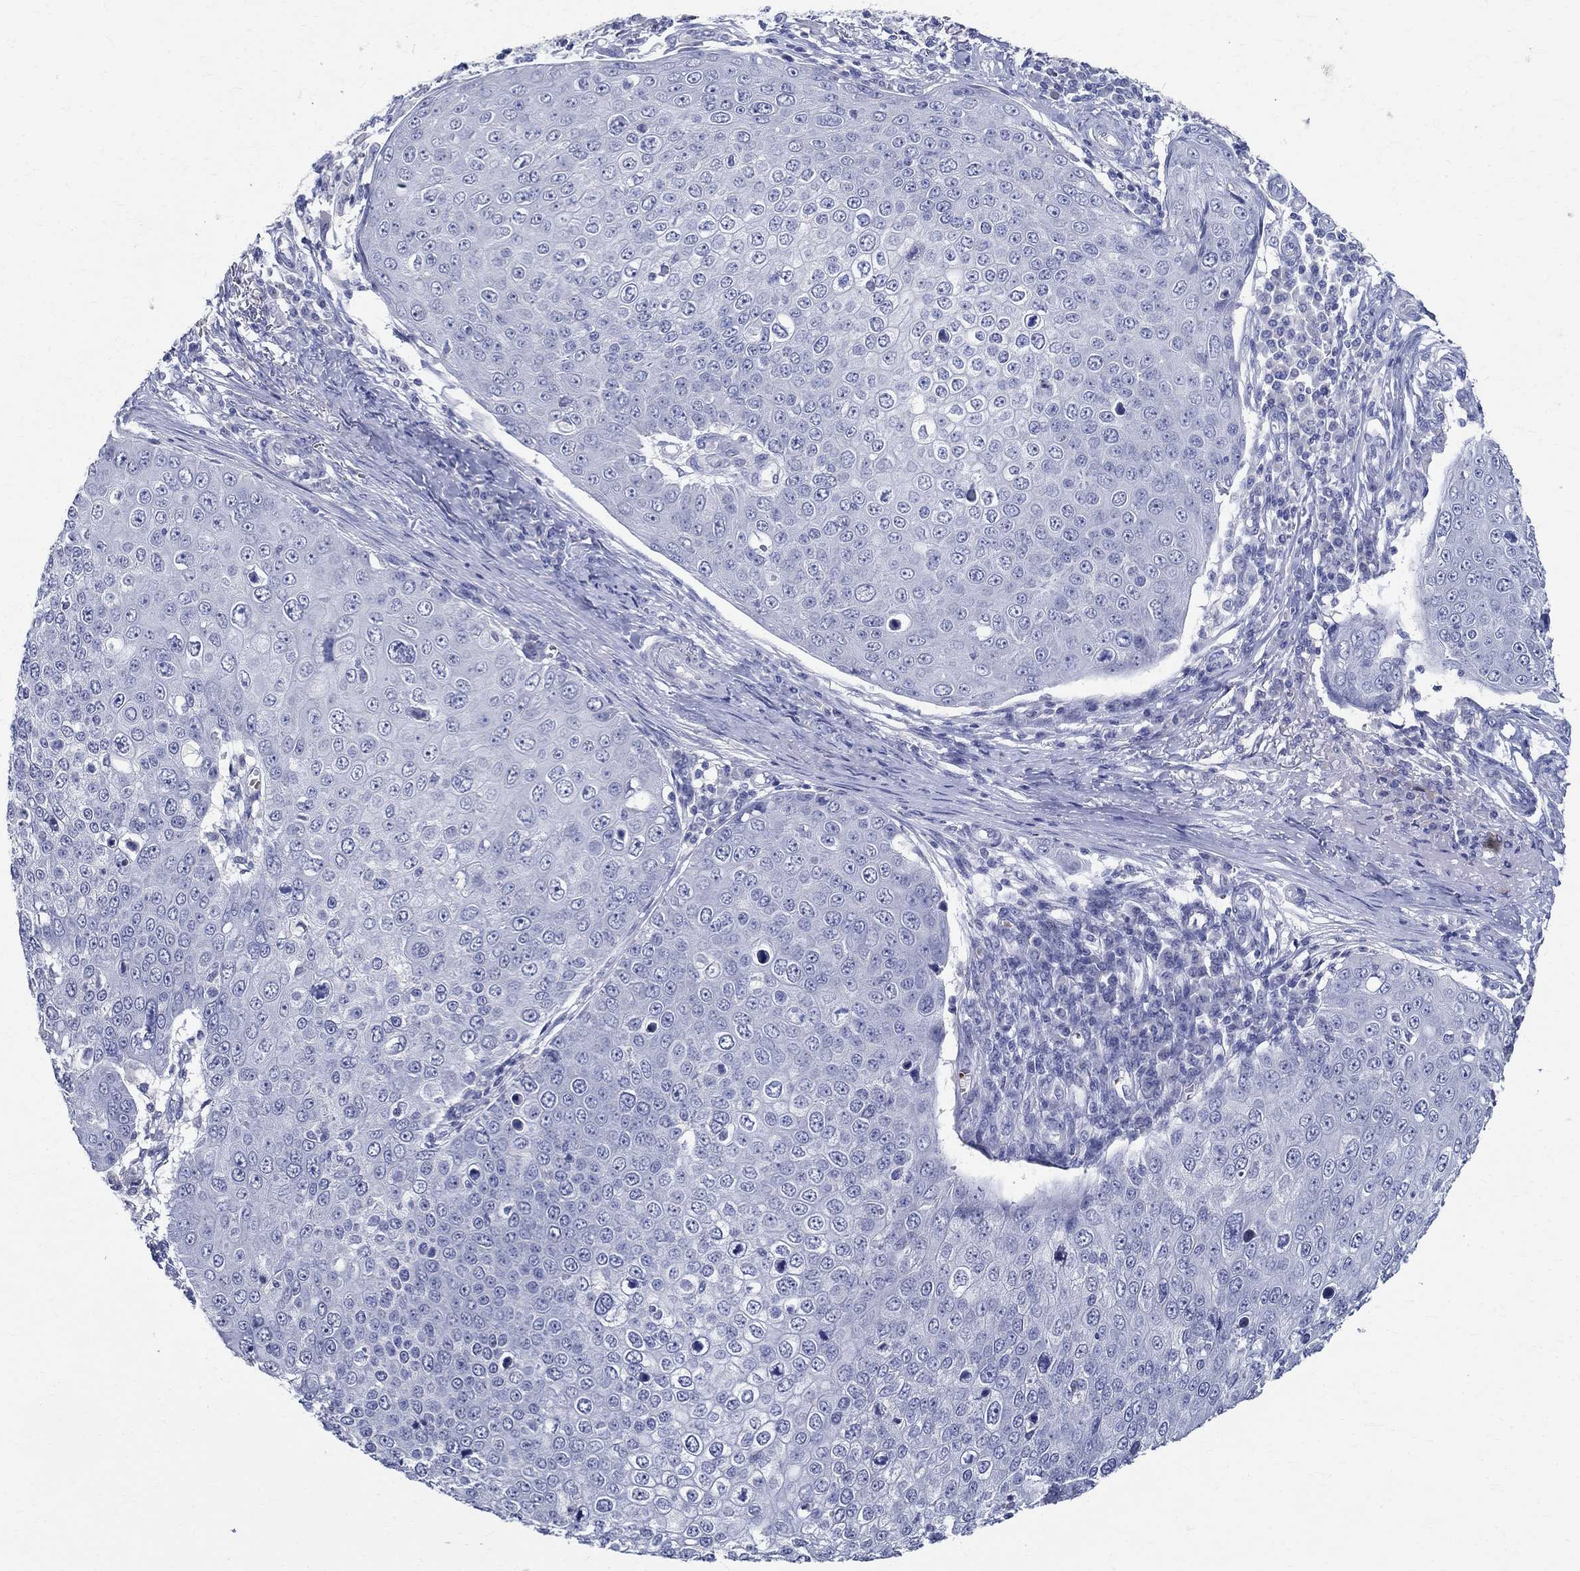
{"staining": {"intensity": "negative", "quantity": "none", "location": "none"}, "tissue": "skin cancer", "cell_type": "Tumor cells", "image_type": "cancer", "snomed": [{"axis": "morphology", "description": "Squamous cell carcinoma, NOS"}, {"axis": "topography", "description": "Skin"}], "caption": "Immunohistochemistry image of neoplastic tissue: human squamous cell carcinoma (skin) stained with DAB reveals no significant protein positivity in tumor cells.", "gene": "CETN1", "patient": {"sex": "male", "age": 71}}